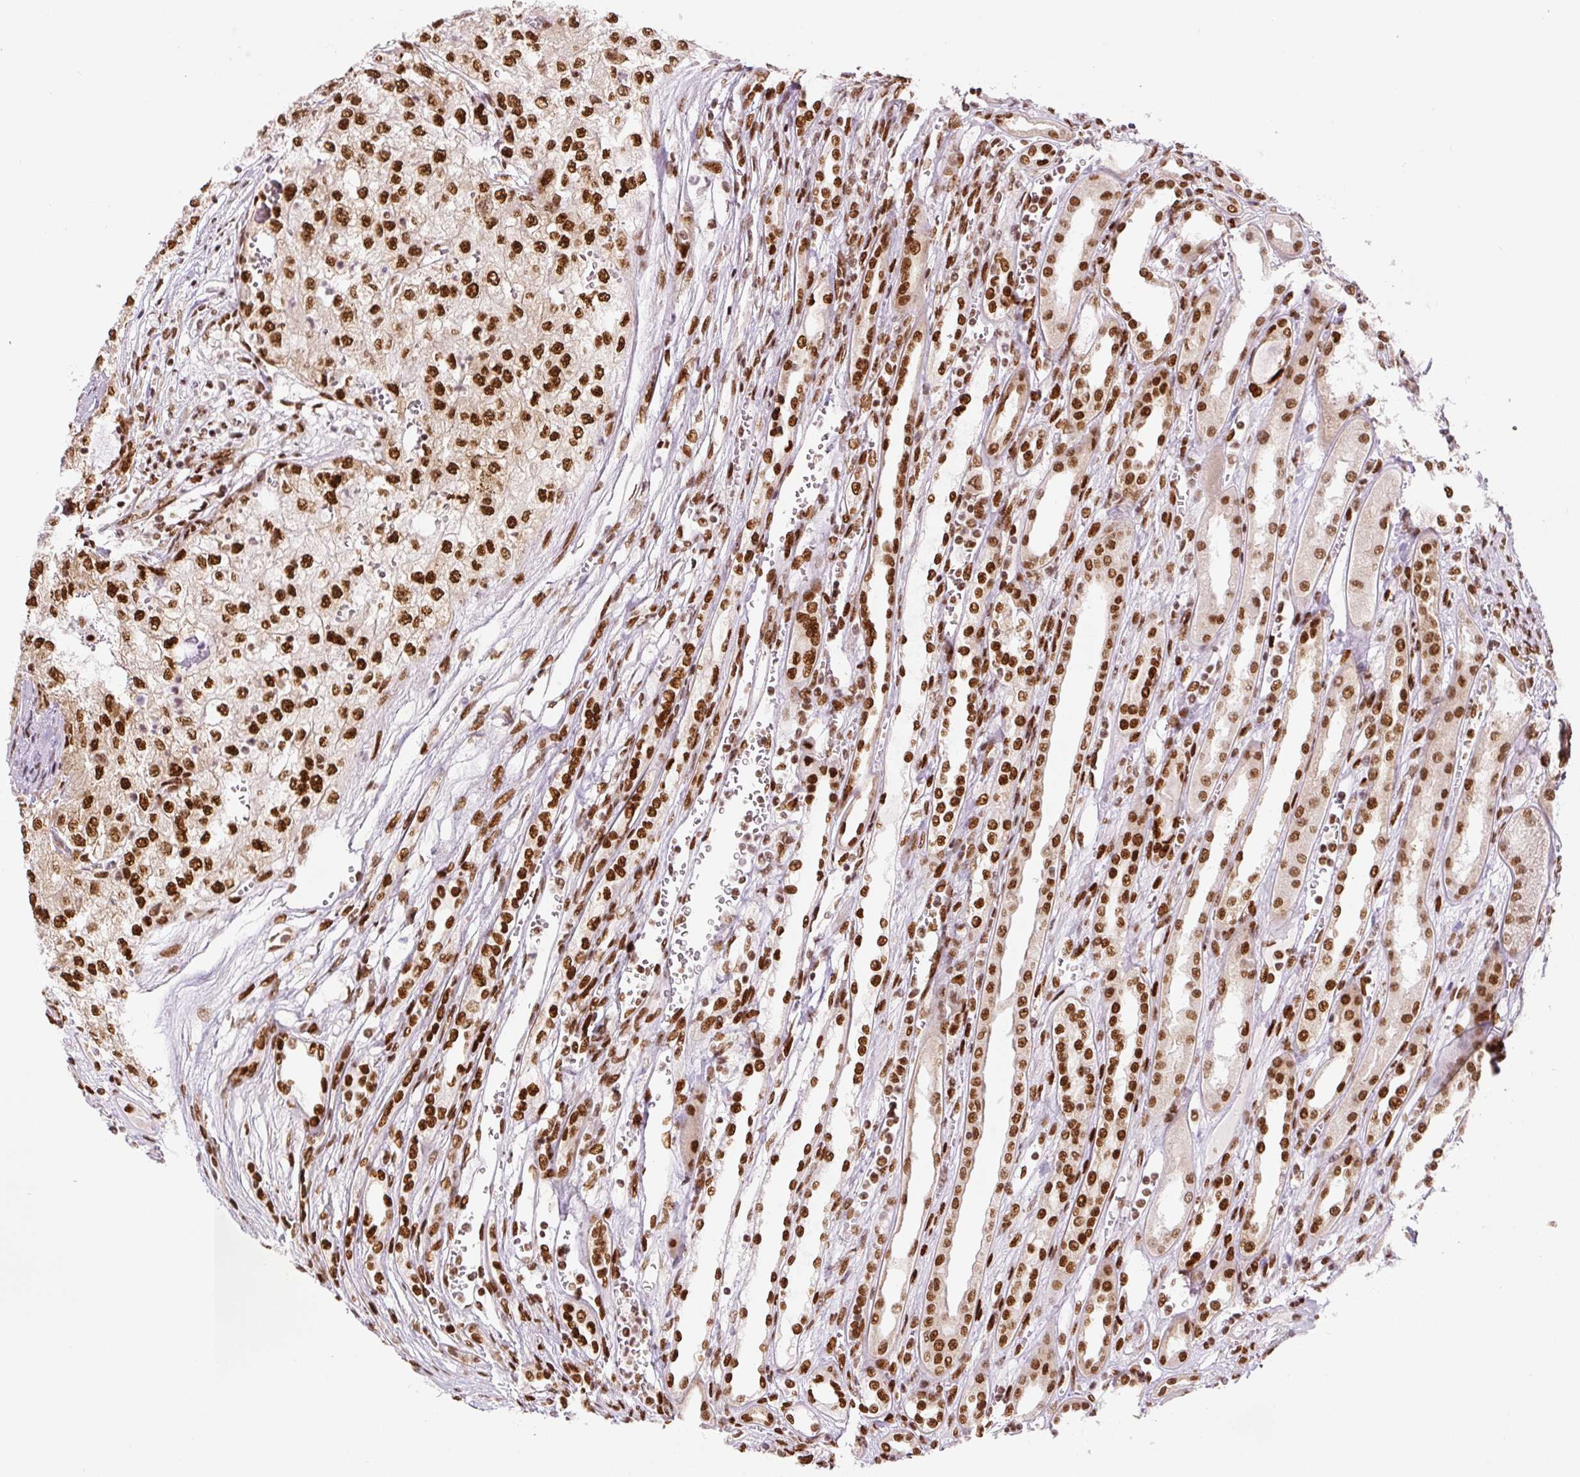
{"staining": {"intensity": "strong", "quantity": ">75%", "location": "nuclear"}, "tissue": "renal cancer", "cell_type": "Tumor cells", "image_type": "cancer", "snomed": [{"axis": "morphology", "description": "Adenocarcinoma, NOS"}, {"axis": "topography", "description": "Kidney"}], "caption": "Immunohistochemistry (IHC) staining of renal cancer (adenocarcinoma), which reveals high levels of strong nuclear staining in approximately >75% of tumor cells indicating strong nuclear protein positivity. The staining was performed using DAB (brown) for protein detection and nuclei were counterstained in hematoxylin (blue).", "gene": "FUS", "patient": {"sex": "female", "age": 54}}